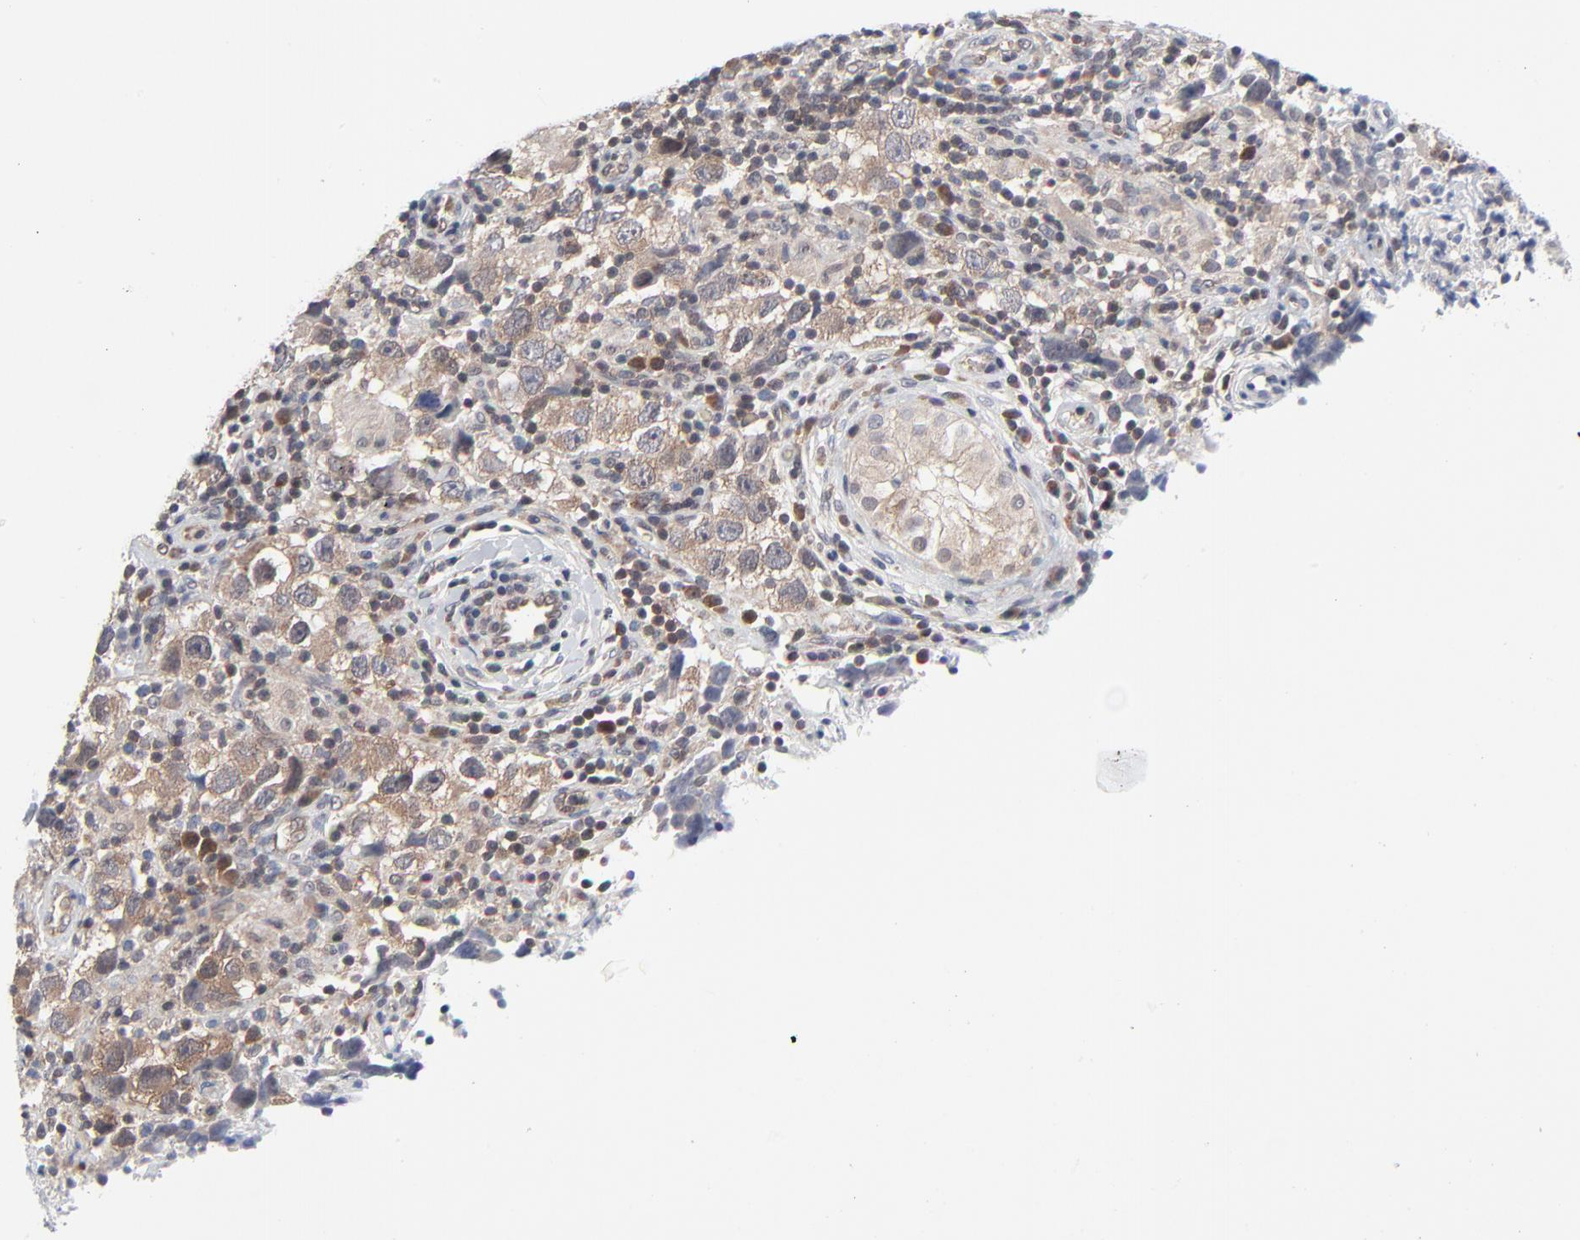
{"staining": {"intensity": "weak", "quantity": ">75%", "location": "cytoplasmic/membranous"}, "tissue": "testis cancer", "cell_type": "Tumor cells", "image_type": "cancer", "snomed": [{"axis": "morphology", "description": "Carcinoma, Embryonal, NOS"}, {"axis": "topography", "description": "Testis"}], "caption": "There is low levels of weak cytoplasmic/membranous positivity in tumor cells of testis cancer, as demonstrated by immunohistochemical staining (brown color).", "gene": "RPS6KB1", "patient": {"sex": "male", "age": 21}}